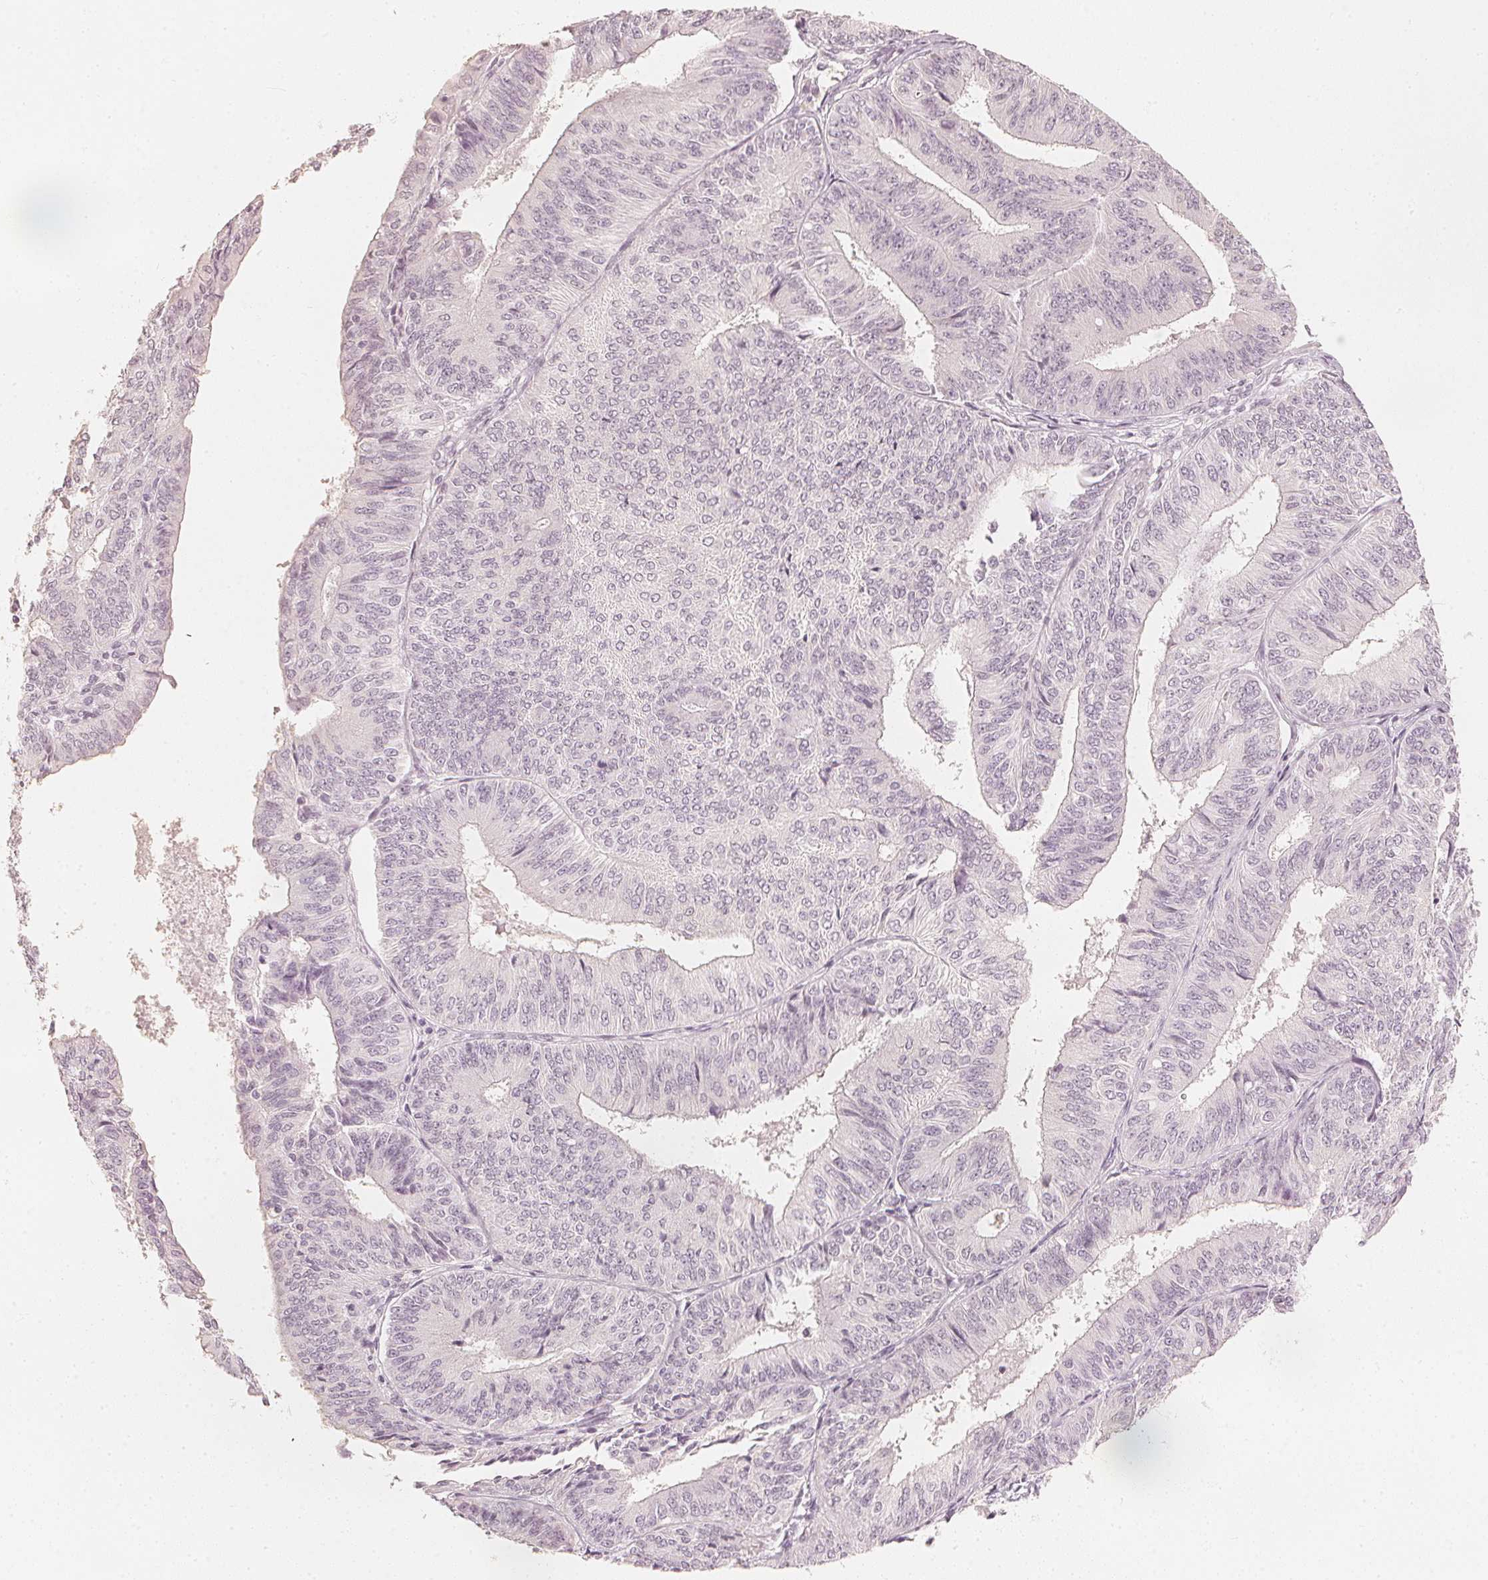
{"staining": {"intensity": "negative", "quantity": "none", "location": "none"}, "tissue": "endometrial cancer", "cell_type": "Tumor cells", "image_type": "cancer", "snomed": [{"axis": "morphology", "description": "Adenocarcinoma, NOS"}, {"axis": "topography", "description": "Endometrium"}], "caption": "Histopathology image shows no significant protein staining in tumor cells of endometrial cancer (adenocarcinoma). (Immunohistochemistry (ihc), brightfield microscopy, high magnification).", "gene": "CALB1", "patient": {"sex": "female", "age": 58}}